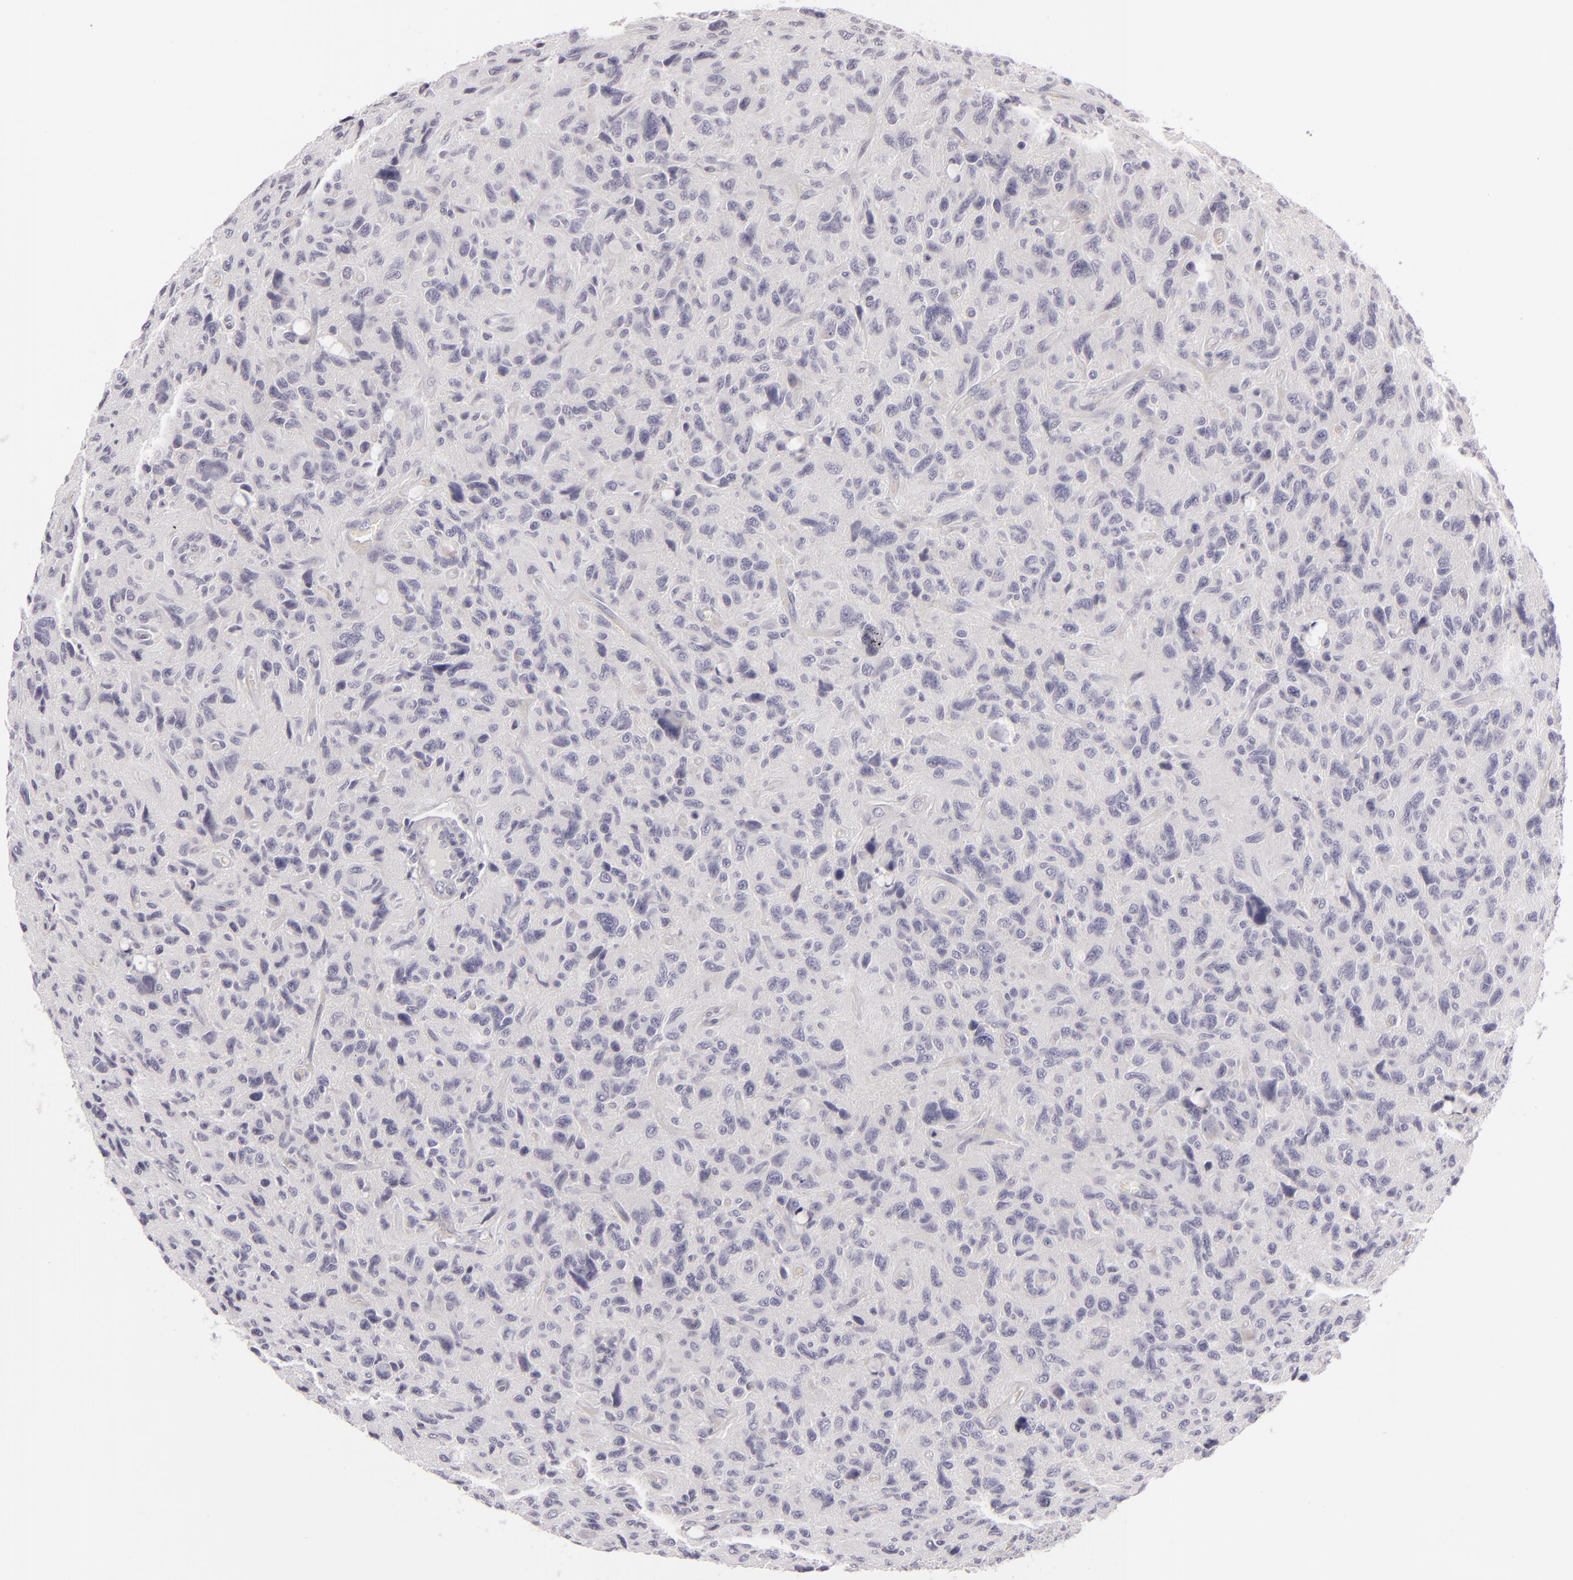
{"staining": {"intensity": "negative", "quantity": "none", "location": "none"}, "tissue": "glioma", "cell_type": "Tumor cells", "image_type": "cancer", "snomed": [{"axis": "morphology", "description": "Glioma, malignant, High grade"}, {"axis": "topography", "description": "Brain"}], "caption": "Immunohistochemistry (IHC) photomicrograph of human malignant high-grade glioma stained for a protein (brown), which demonstrates no positivity in tumor cells.", "gene": "DLG4", "patient": {"sex": "female", "age": 60}}